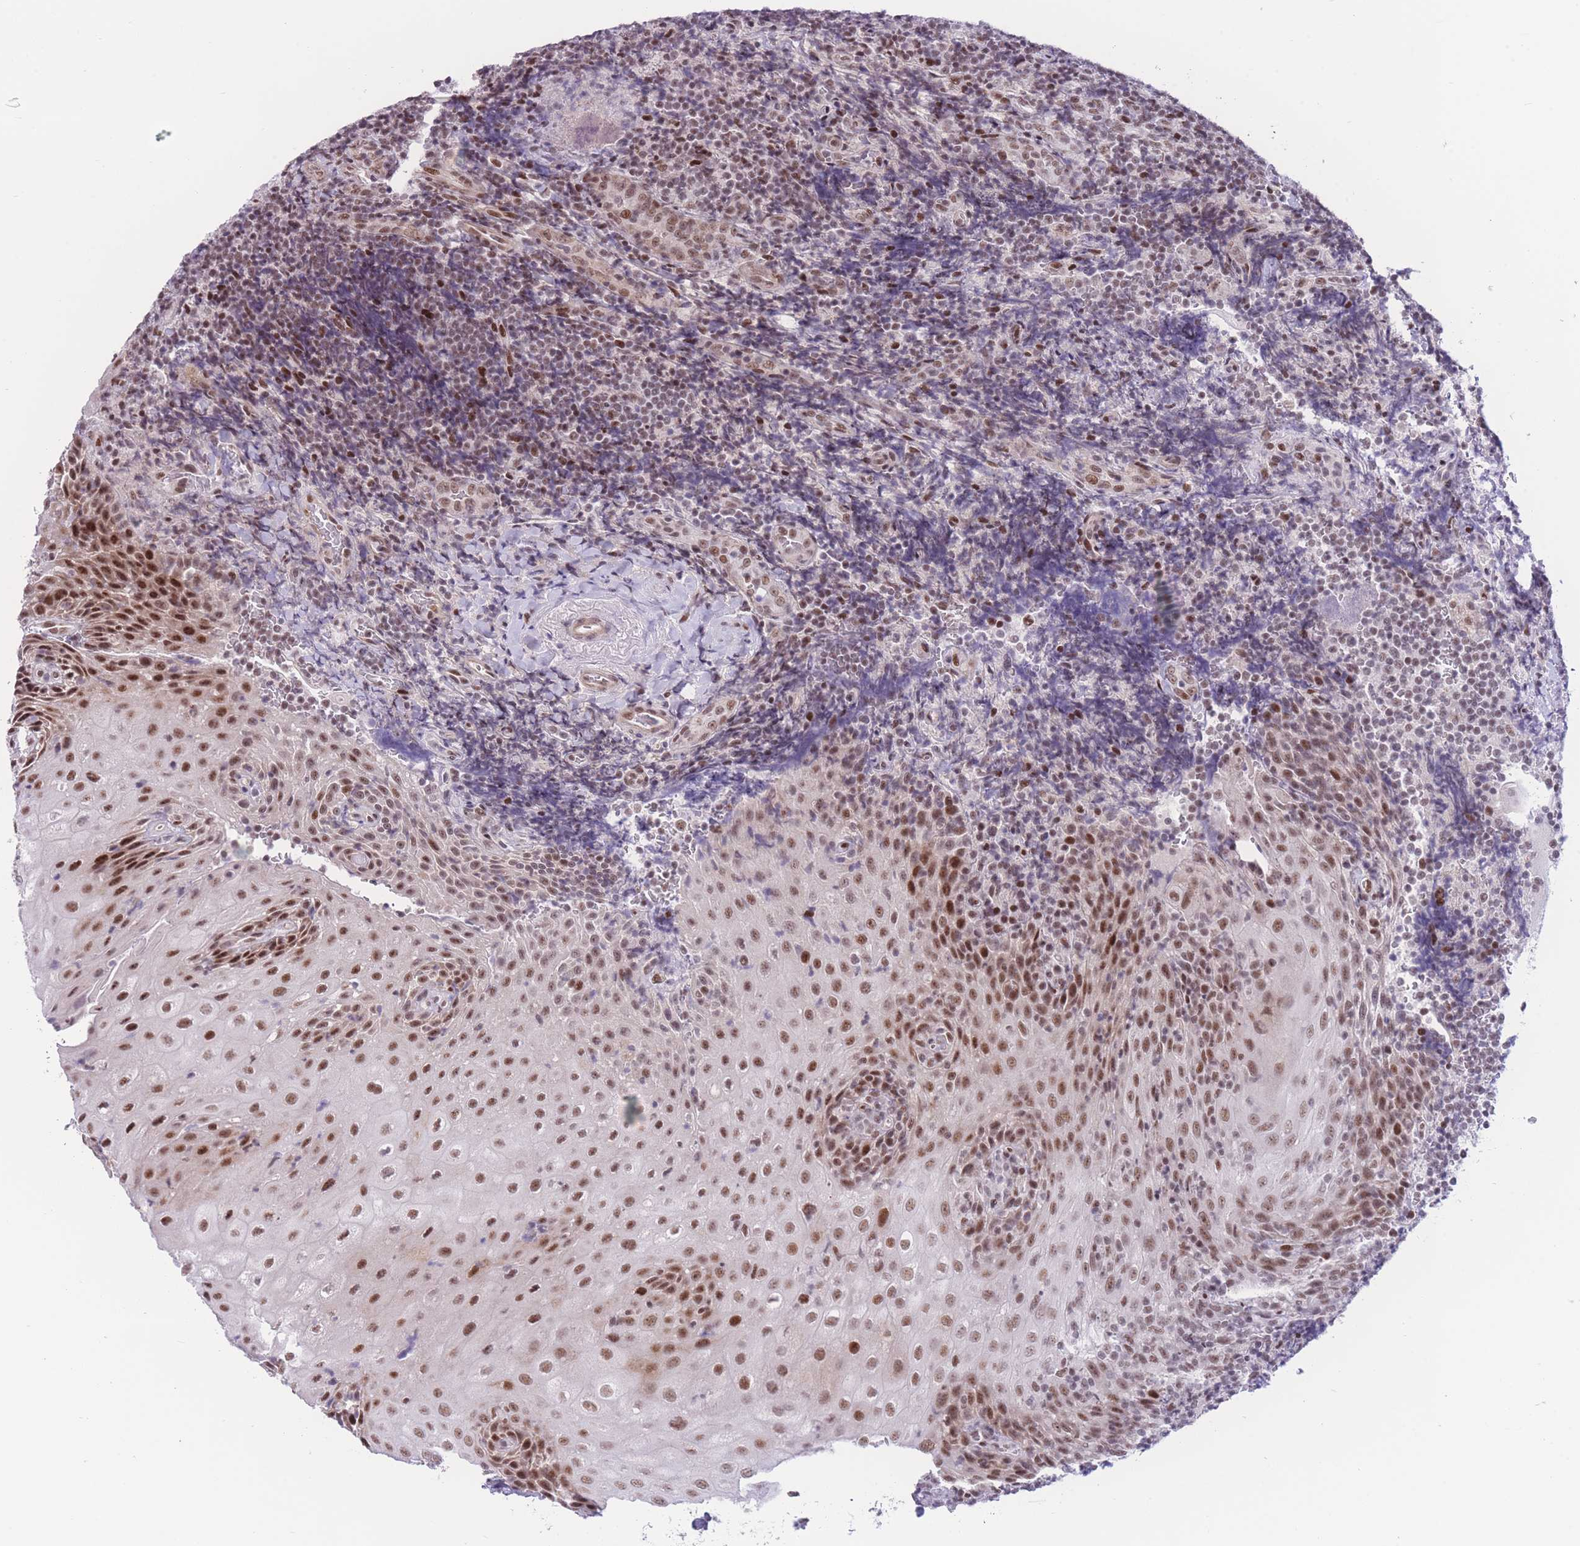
{"staining": {"intensity": "weak", "quantity": "<25%", "location": "nuclear"}, "tissue": "tonsil", "cell_type": "Germinal center cells", "image_type": "normal", "snomed": [{"axis": "morphology", "description": "Normal tissue, NOS"}, {"axis": "topography", "description": "Tonsil"}], "caption": "The histopathology image shows no staining of germinal center cells in benign tonsil. (DAB (3,3'-diaminobenzidine) immunohistochemistry (IHC), high magnification).", "gene": "PCIF1", "patient": {"sex": "male", "age": 37}}